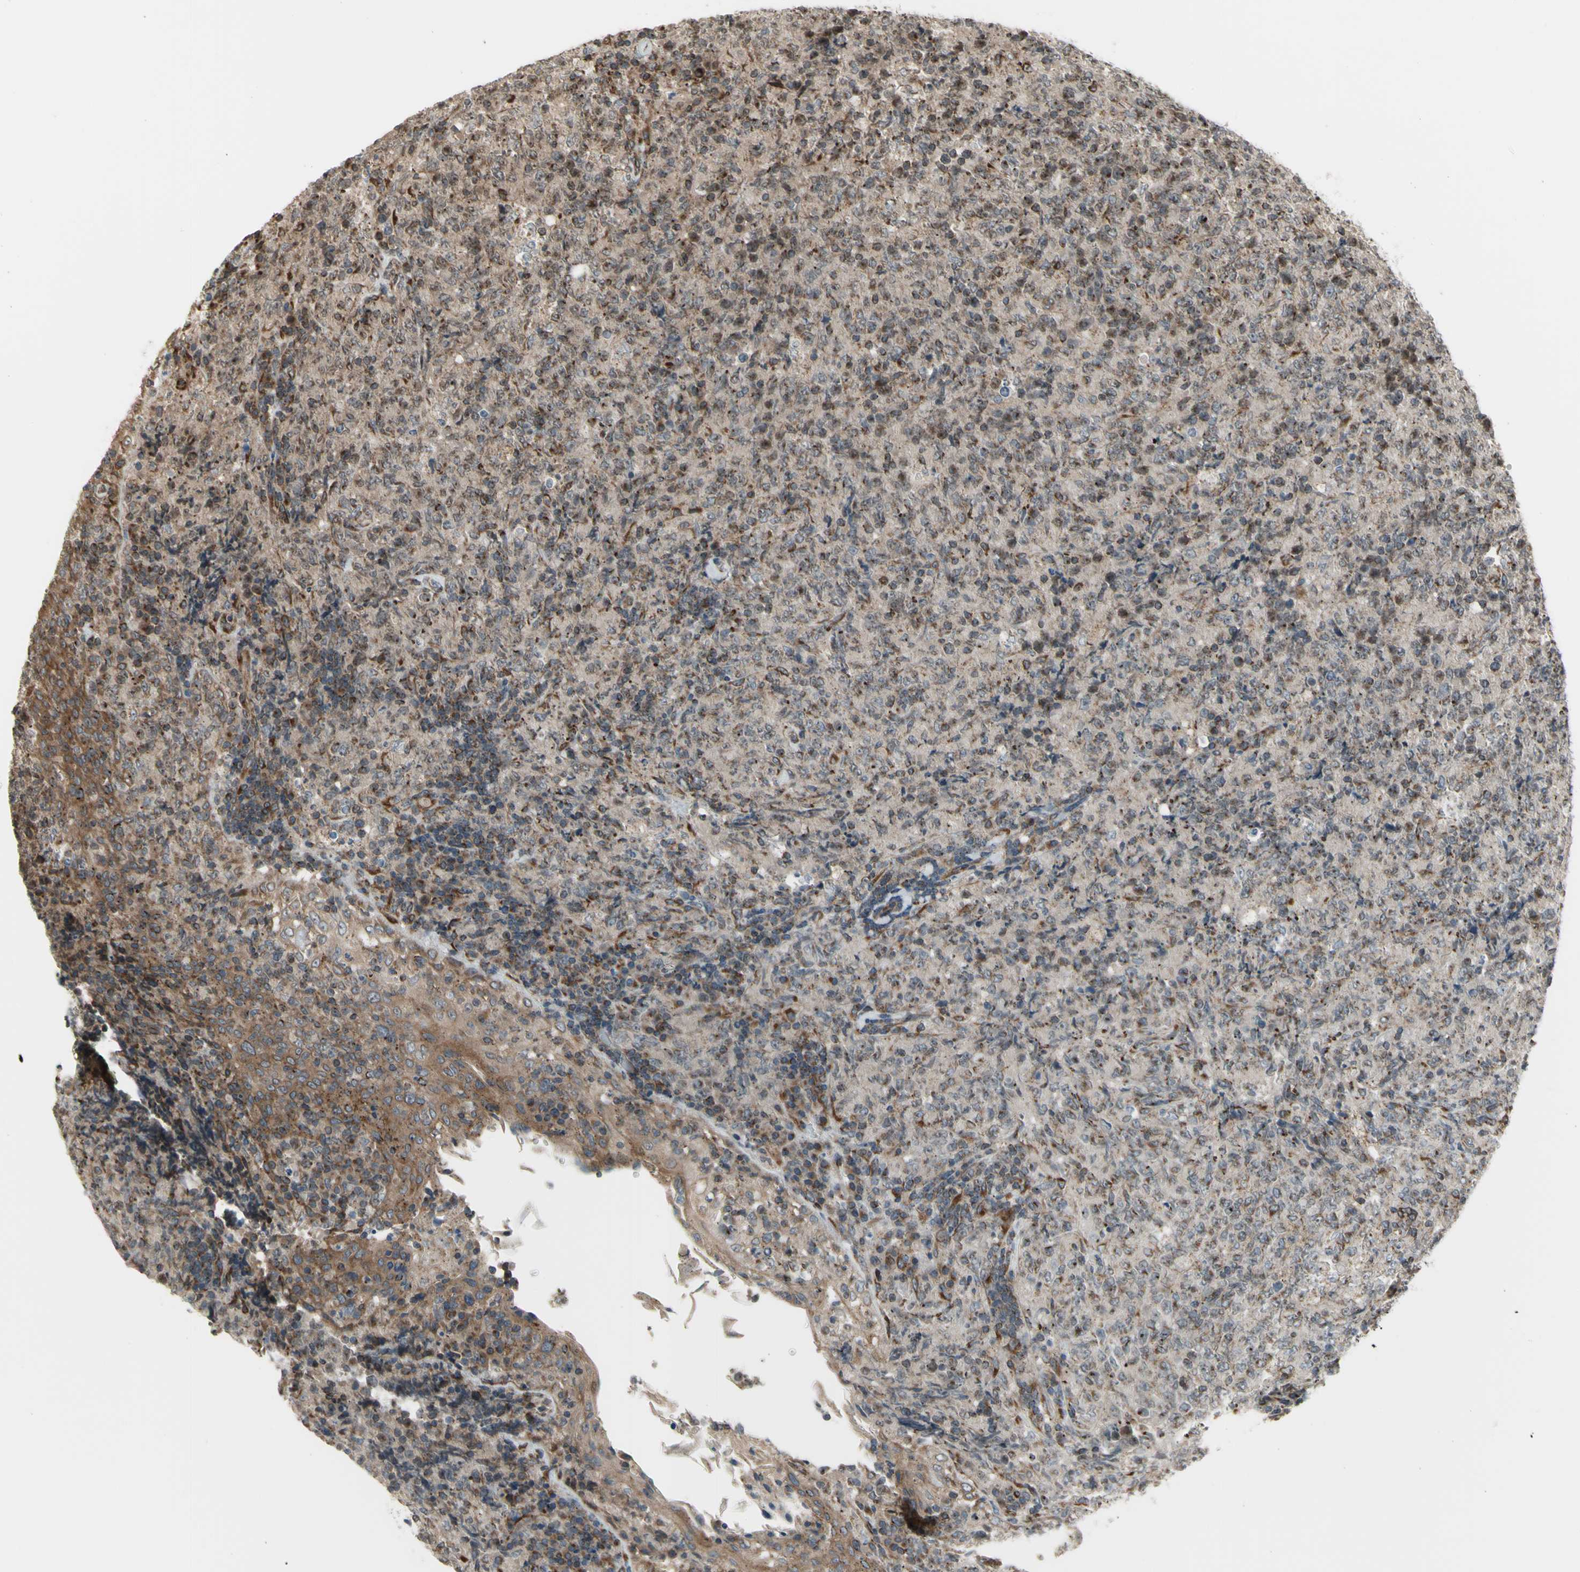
{"staining": {"intensity": "moderate", "quantity": "25%-75%", "location": "cytoplasmic/membranous"}, "tissue": "lymphoma", "cell_type": "Tumor cells", "image_type": "cancer", "snomed": [{"axis": "morphology", "description": "Malignant lymphoma, non-Hodgkin's type, High grade"}, {"axis": "topography", "description": "Tonsil"}], "caption": "Immunohistochemistry image of lymphoma stained for a protein (brown), which shows medium levels of moderate cytoplasmic/membranous expression in about 25%-75% of tumor cells.", "gene": "SLC39A9", "patient": {"sex": "female", "age": 36}}